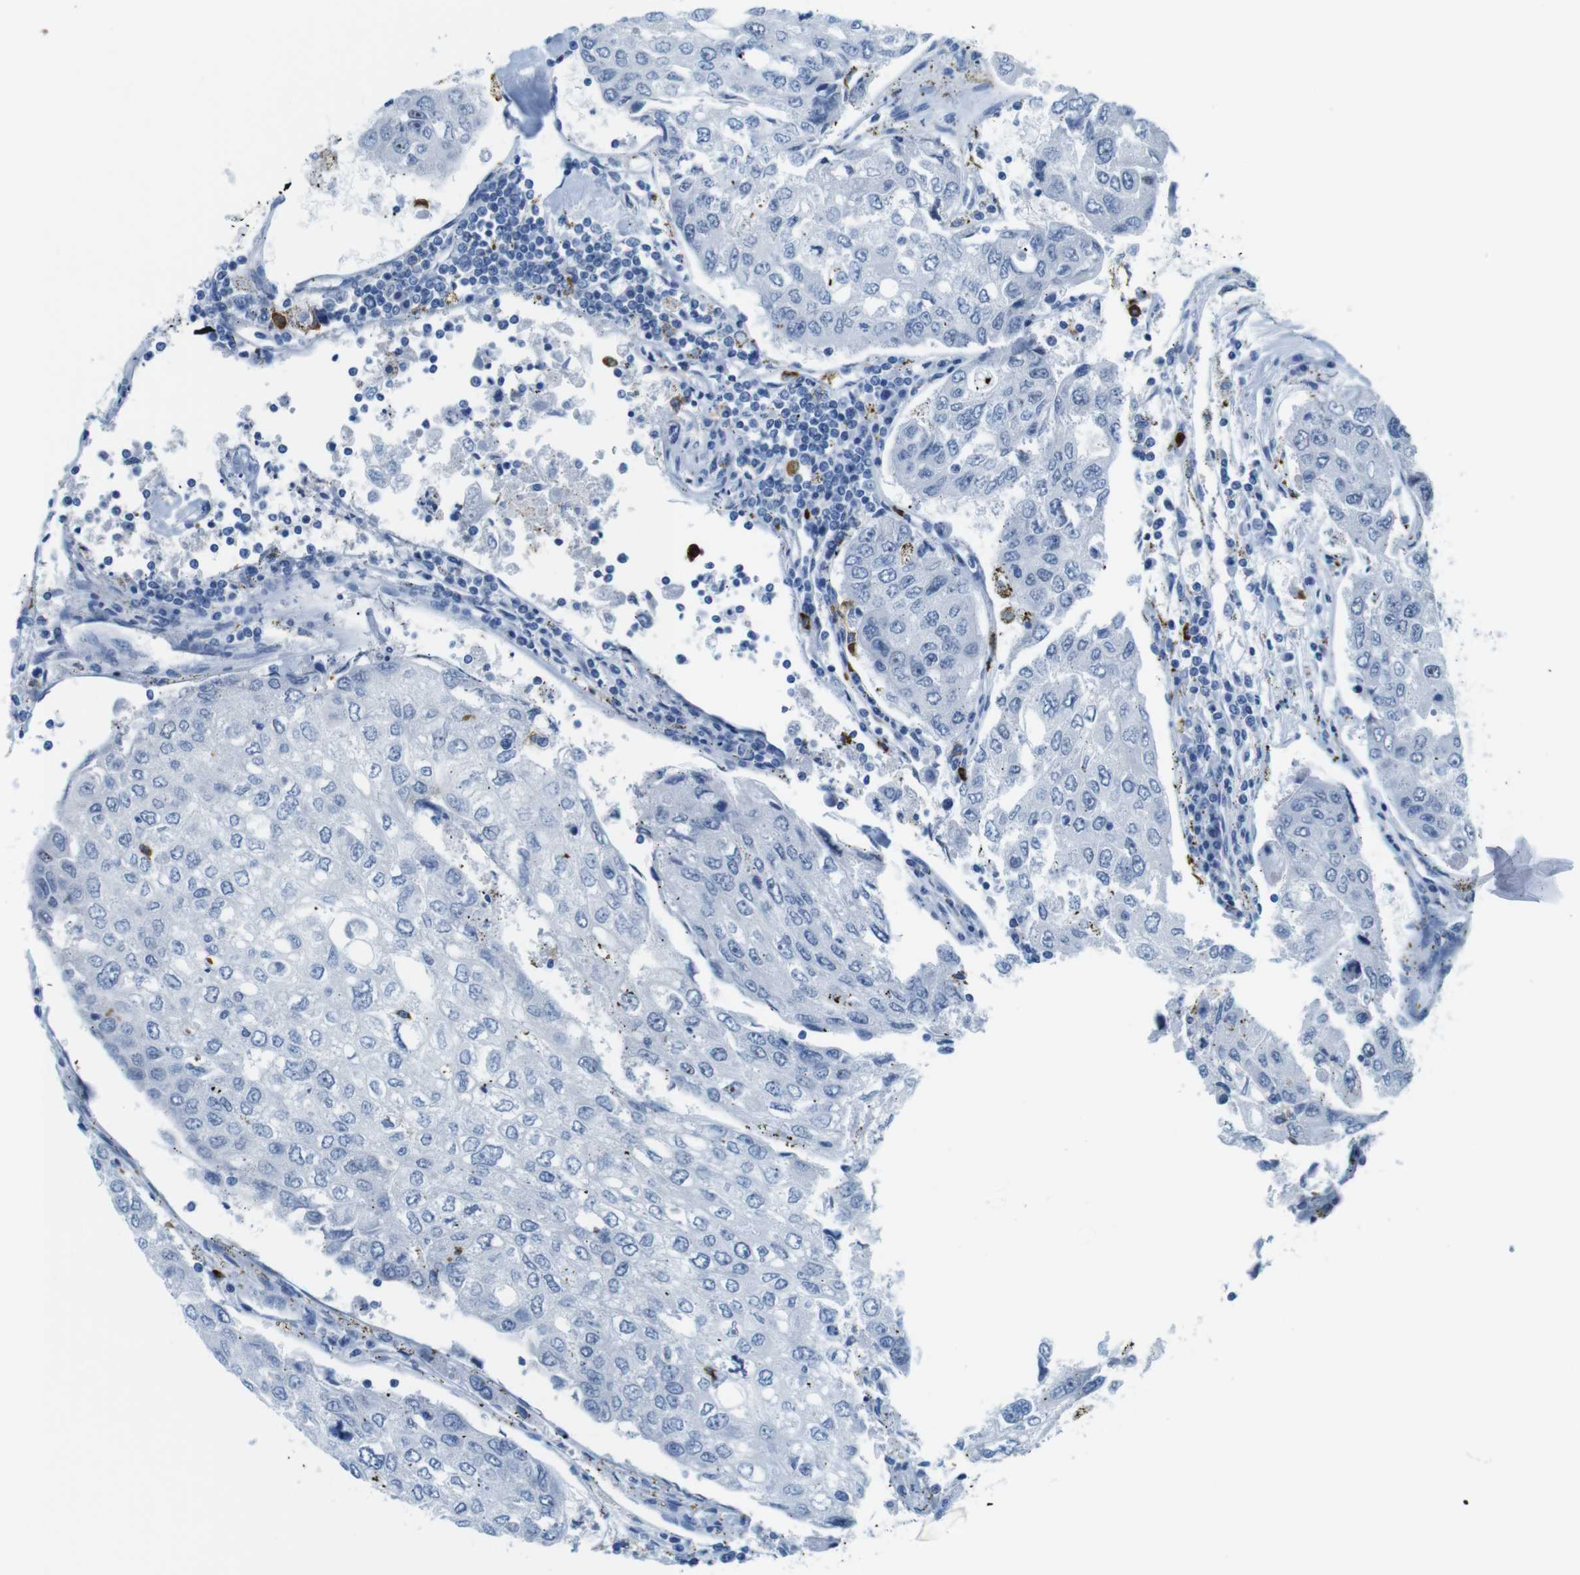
{"staining": {"intensity": "negative", "quantity": "none", "location": "none"}, "tissue": "urothelial cancer", "cell_type": "Tumor cells", "image_type": "cancer", "snomed": [{"axis": "morphology", "description": "Urothelial carcinoma, High grade"}, {"axis": "topography", "description": "Lymph node"}, {"axis": "topography", "description": "Urinary bladder"}], "caption": "Immunohistochemical staining of high-grade urothelial carcinoma displays no significant positivity in tumor cells.", "gene": "MCEMP1", "patient": {"sex": "male", "age": 51}}